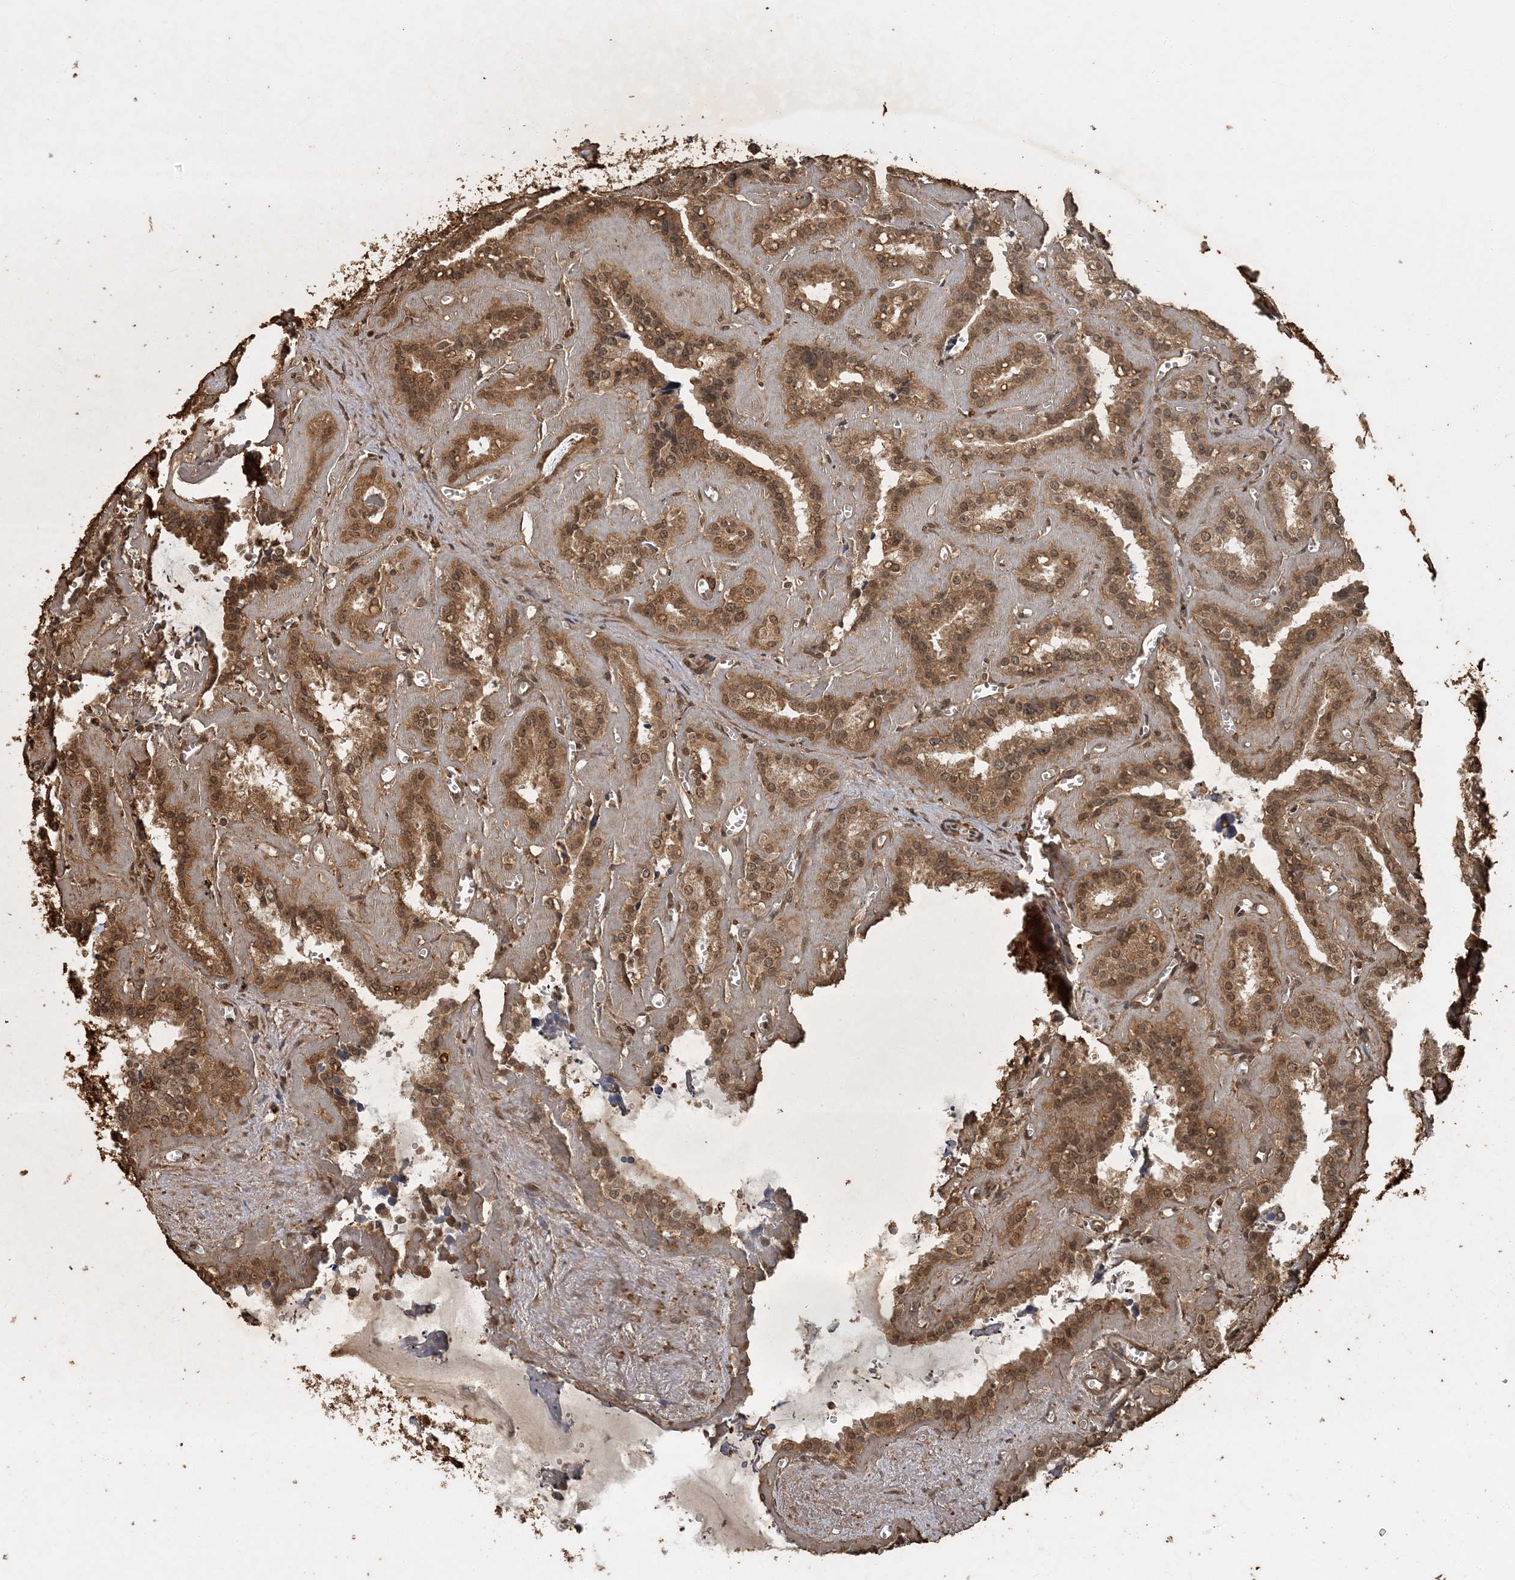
{"staining": {"intensity": "strong", "quantity": ">75%", "location": "cytoplasmic/membranous,nuclear"}, "tissue": "seminal vesicle", "cell_type": "Glandular cells", "image_type": "normal", "snomed": [{"axis": "morphology", "description": "Normal tissue, NOS"}, {"axis": "topography", "description": "Prostate"}, {"axis": "topography", "description": "Seminal veicle"}], "caption": "Seminal vesicle stained with DAB (3,3'-diaminobenzidine) immunohistochemistry (IHC) reveals high levels of strong cytoplasmic/membranous,nuclear staining in about >75% of glandular cells. (DAB (3,3'-diaminobenzidine) IHC, brown staining for protein, blue staining for nuclei).", "gene": "AK9", "patient": {"sex": "male", "age": 59}}